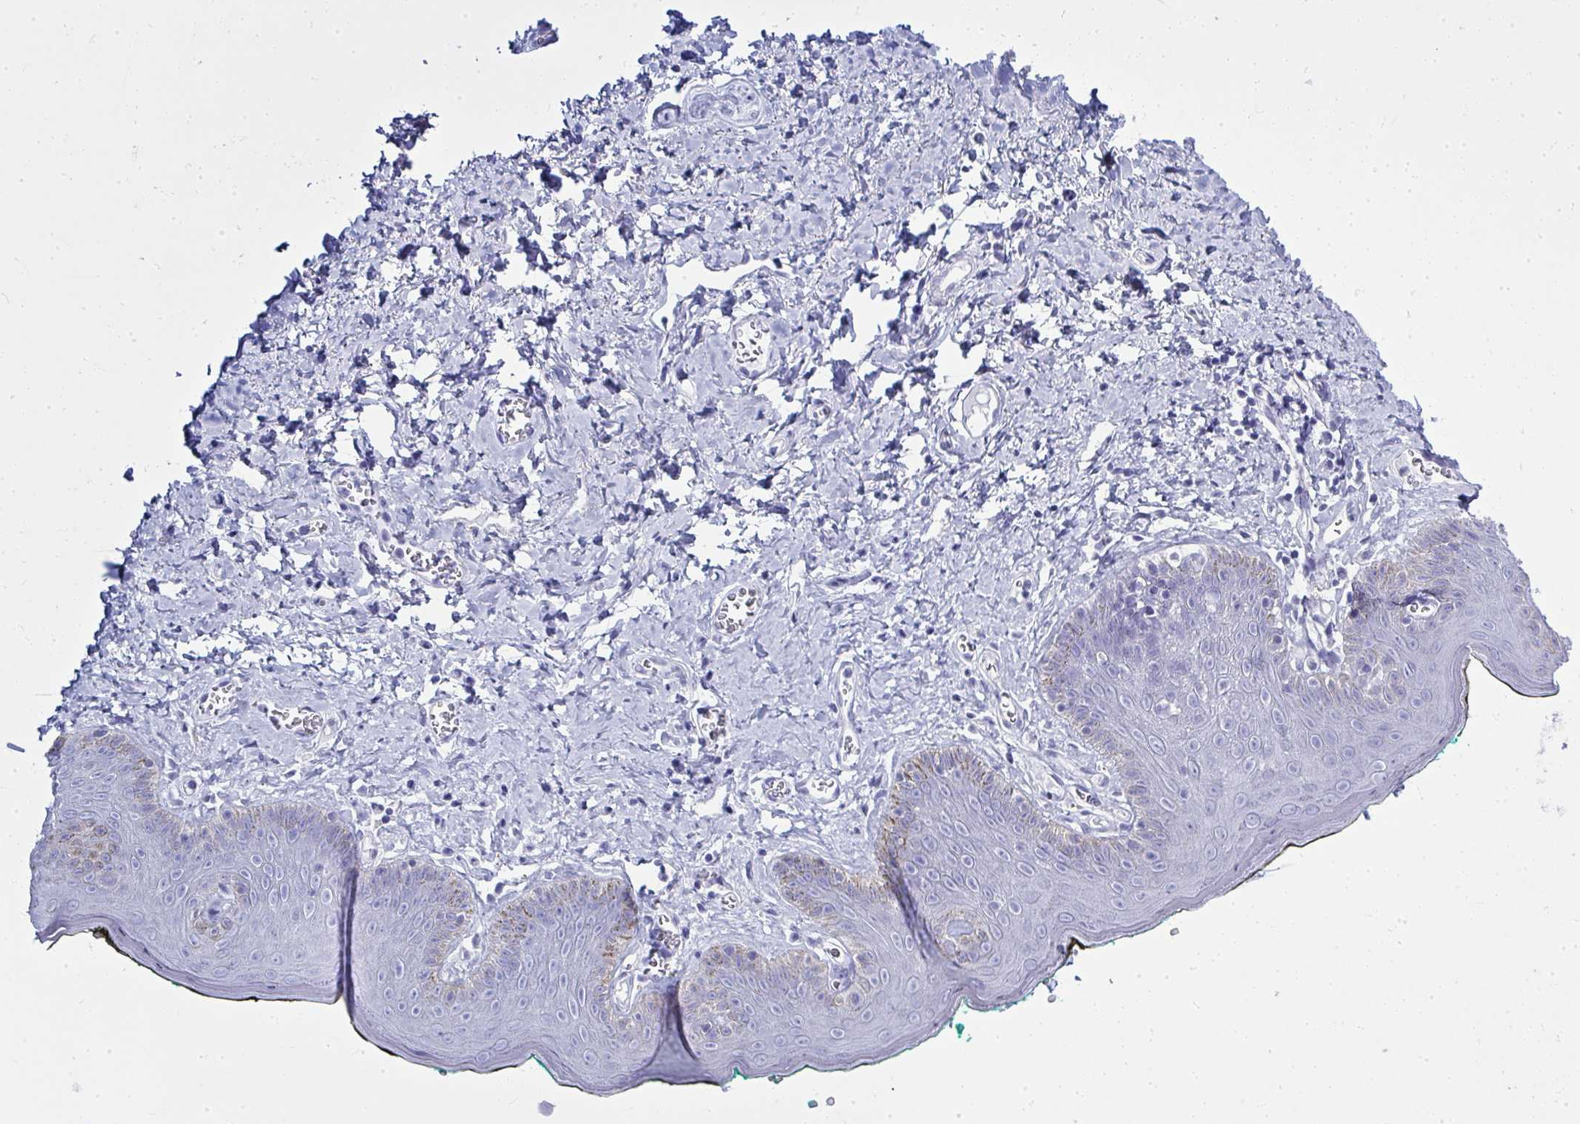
{"staining": {"intensity": "negative", "quantity": "none", "location": "none"}, "tissue": "skin", "cell_type": "Epidermal cells", "image_type": "normal", "snomed": [{"axis": "morphology", "description": "Normal tissue, NOS"}, {"axis": "topography", "description": "Vulva"}, {"axis": "topography", "description": "Peripheral nerve tissue"}], "caption": "The histopathology image reveals no significant expression in epidermal cells of skin.", "gene": "QDPR", "patient": {"sex": "female", "age": 66}}